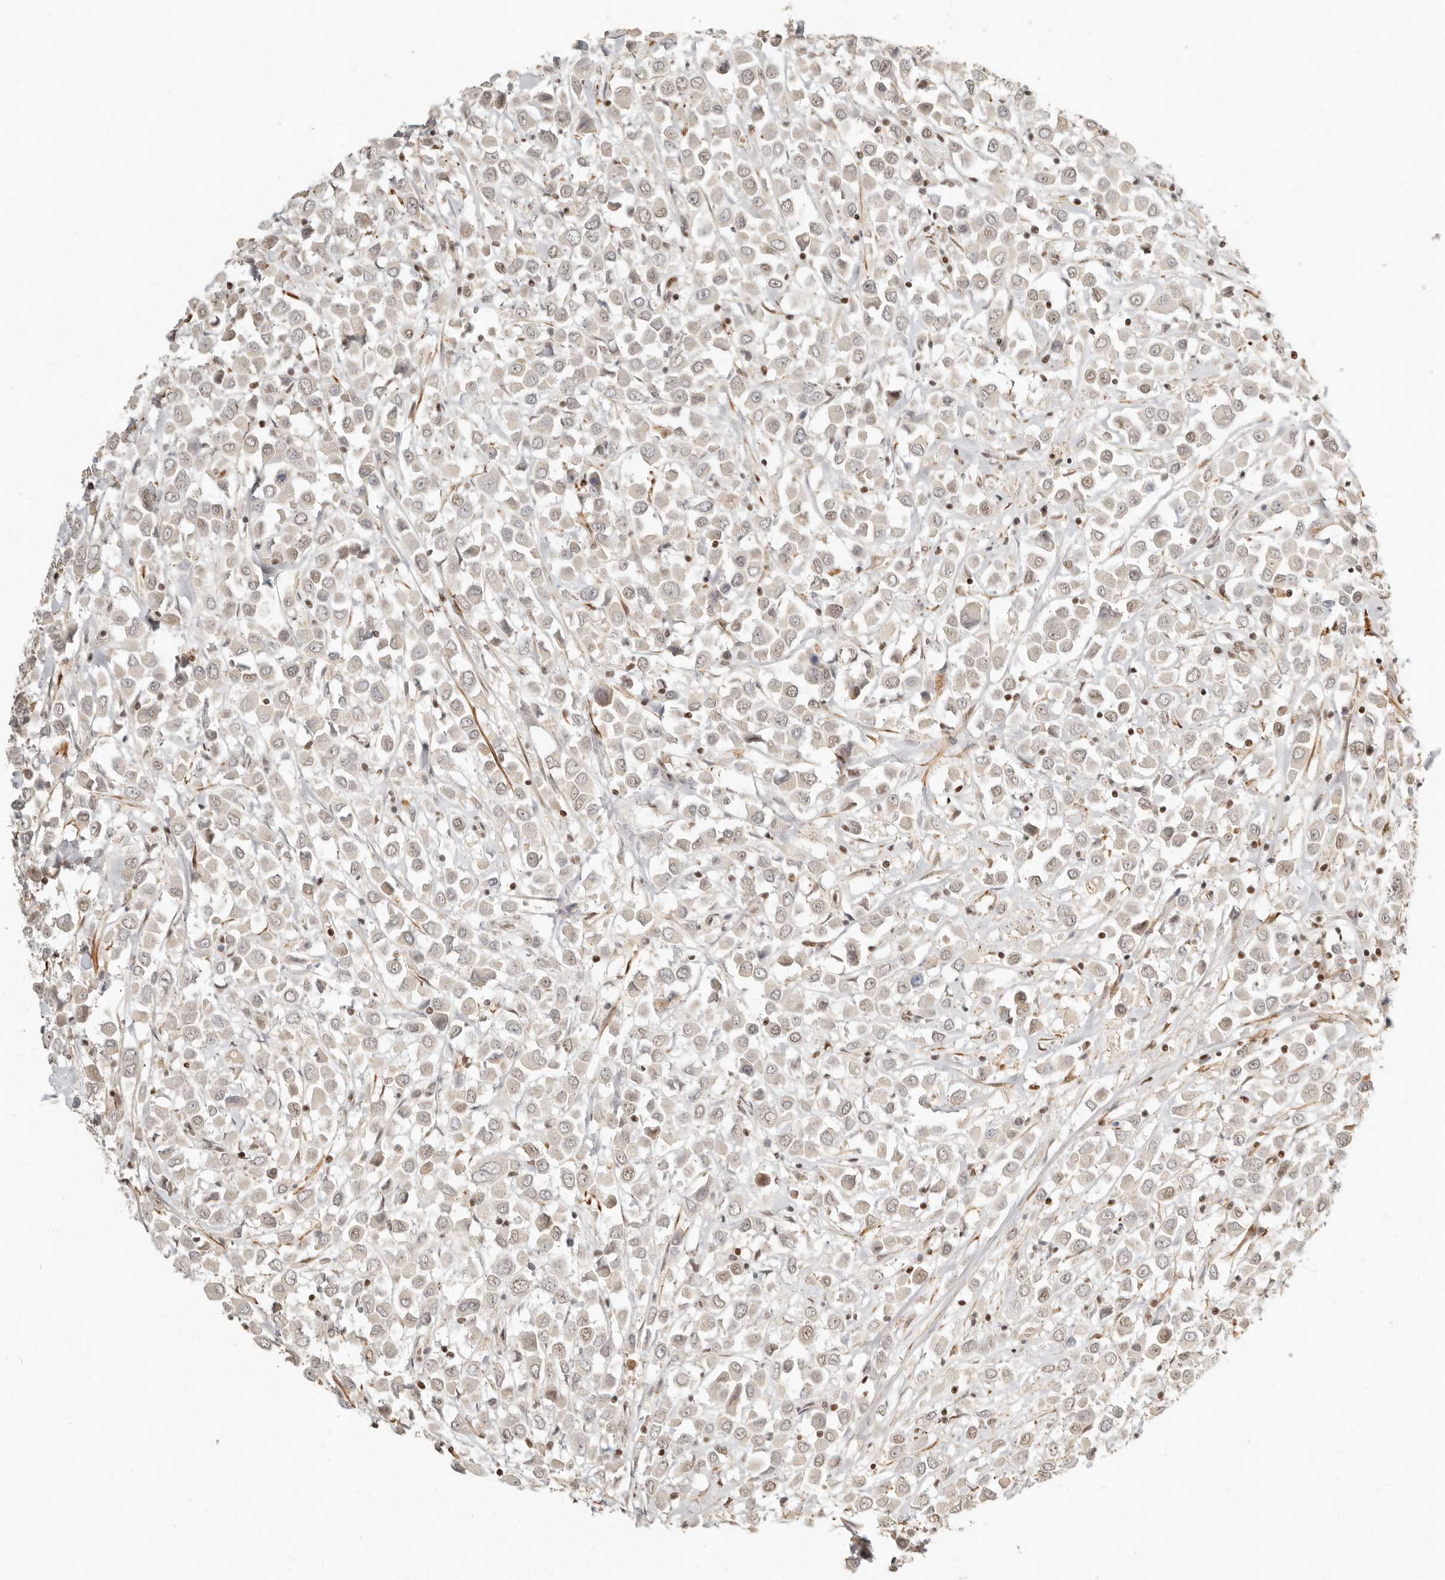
{"staining": {"intensity": "moderate", "quantity": "<25%", "location": "nuclear"}, "tissue": "breast cancer", "cell_type": "Tumor cells", "image_type": "cancer", "snomed": [{"axis": "morphology", "description": "Duct carcinoma"}, {"axis": "topography", "description": "Breast"}], "caption": "Immunohistochemistry (IHC) (DAB) staining of breast cancer (invasive ductal carcinoma) exhibits moderate nuclear protein positivity in about <25% of tumor cells.", "gene": "GABPA", "patient": {"sex": "female", "age": 61}}